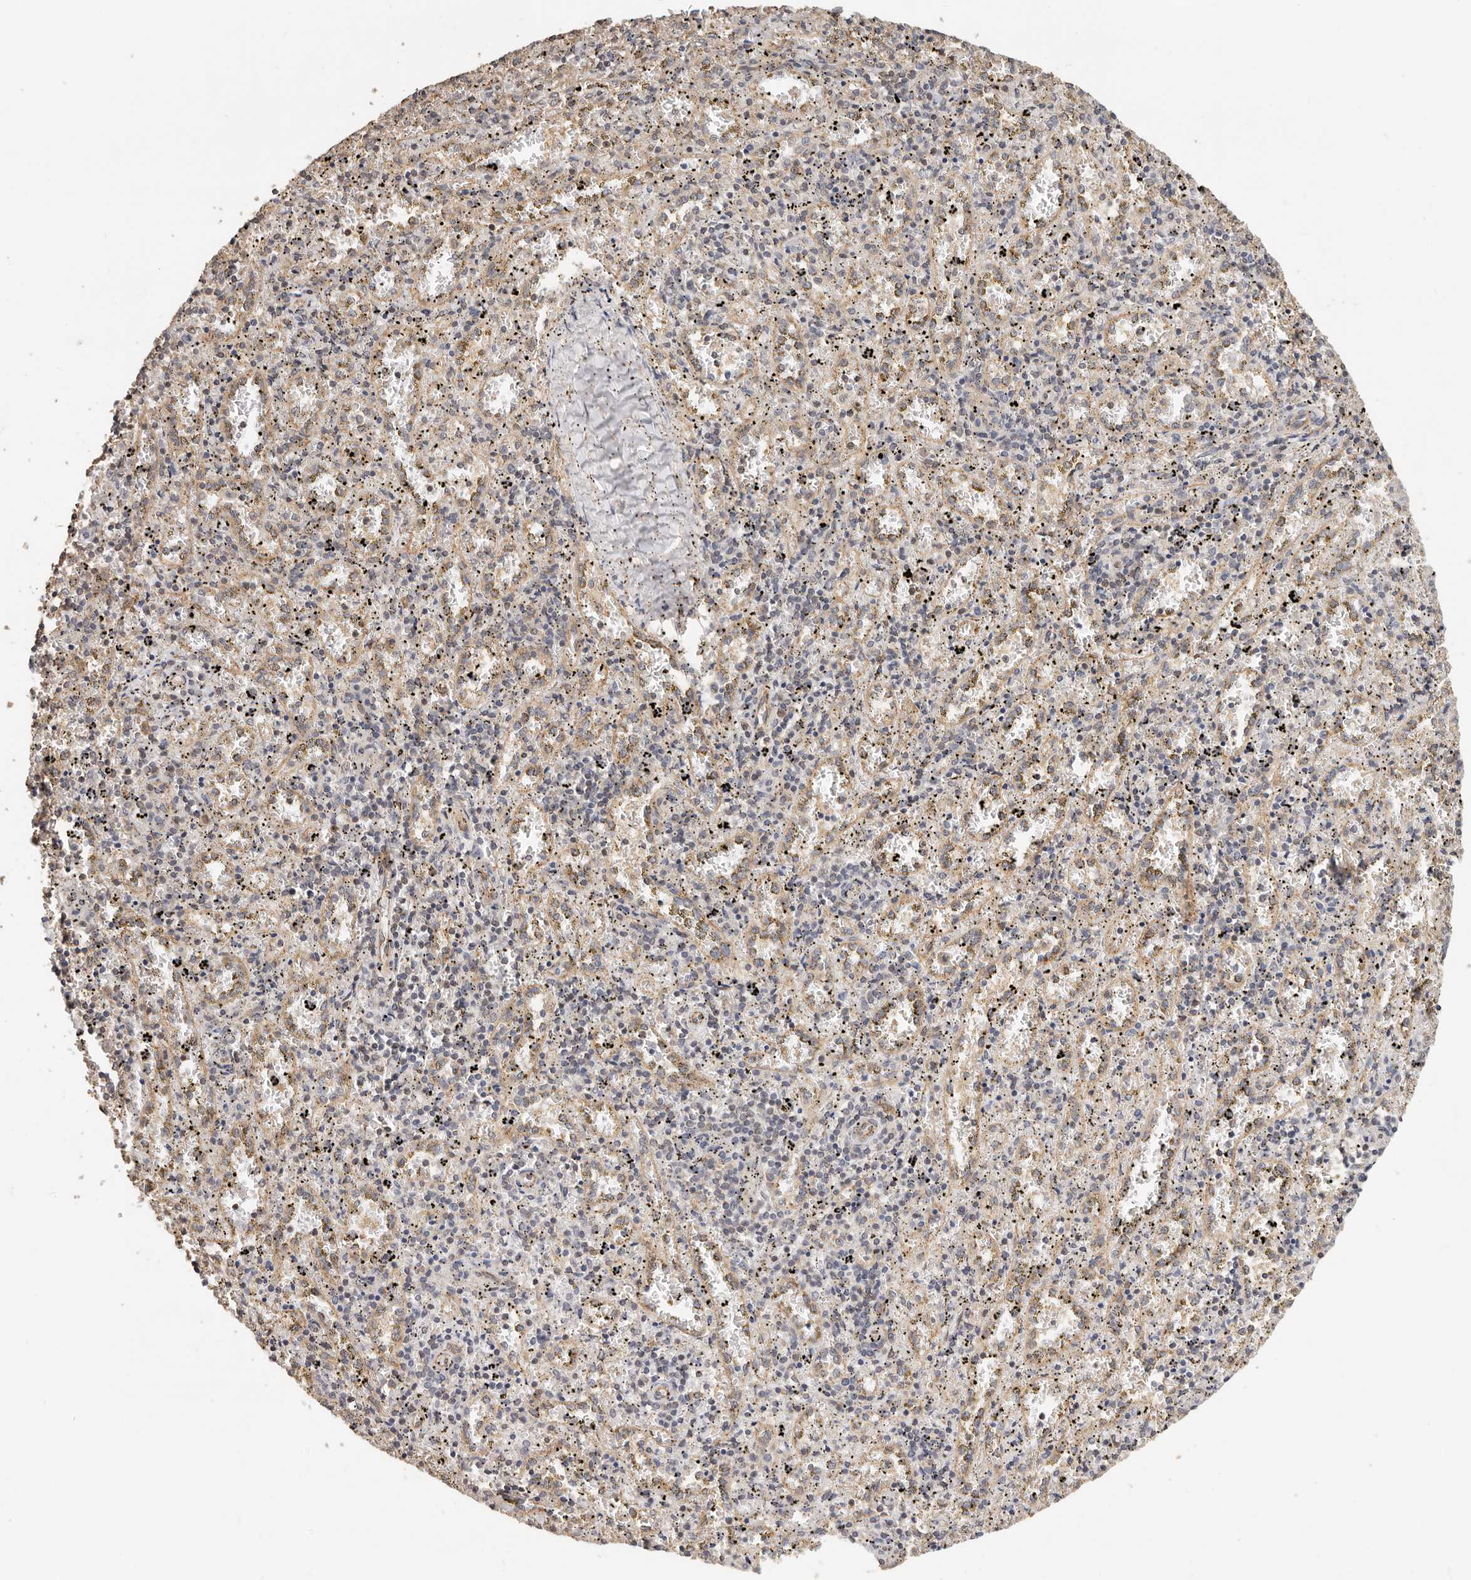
{"staining": {"intensity": "weak", "quantity": "<25%", "location": "cytoplasmic/membranous"}, "tissue": "spleen", "cell_type": "Cells in red pulp", "image_type": "normal", "snomed": [{"axis": "morphology", "description": "Normal tissue, NOS"}, {"axis": "topography", "description": "Spleen"}], "caption": "Immunohistochemistry (IHC) micrograph of benign spleen: spleen stained with DAB (3,3'-diaminobenzidine) displays no significant protein positivity in cells in red pulp.", "gene": "AFDN", "patient": {"sex": "male", "age": 11}}